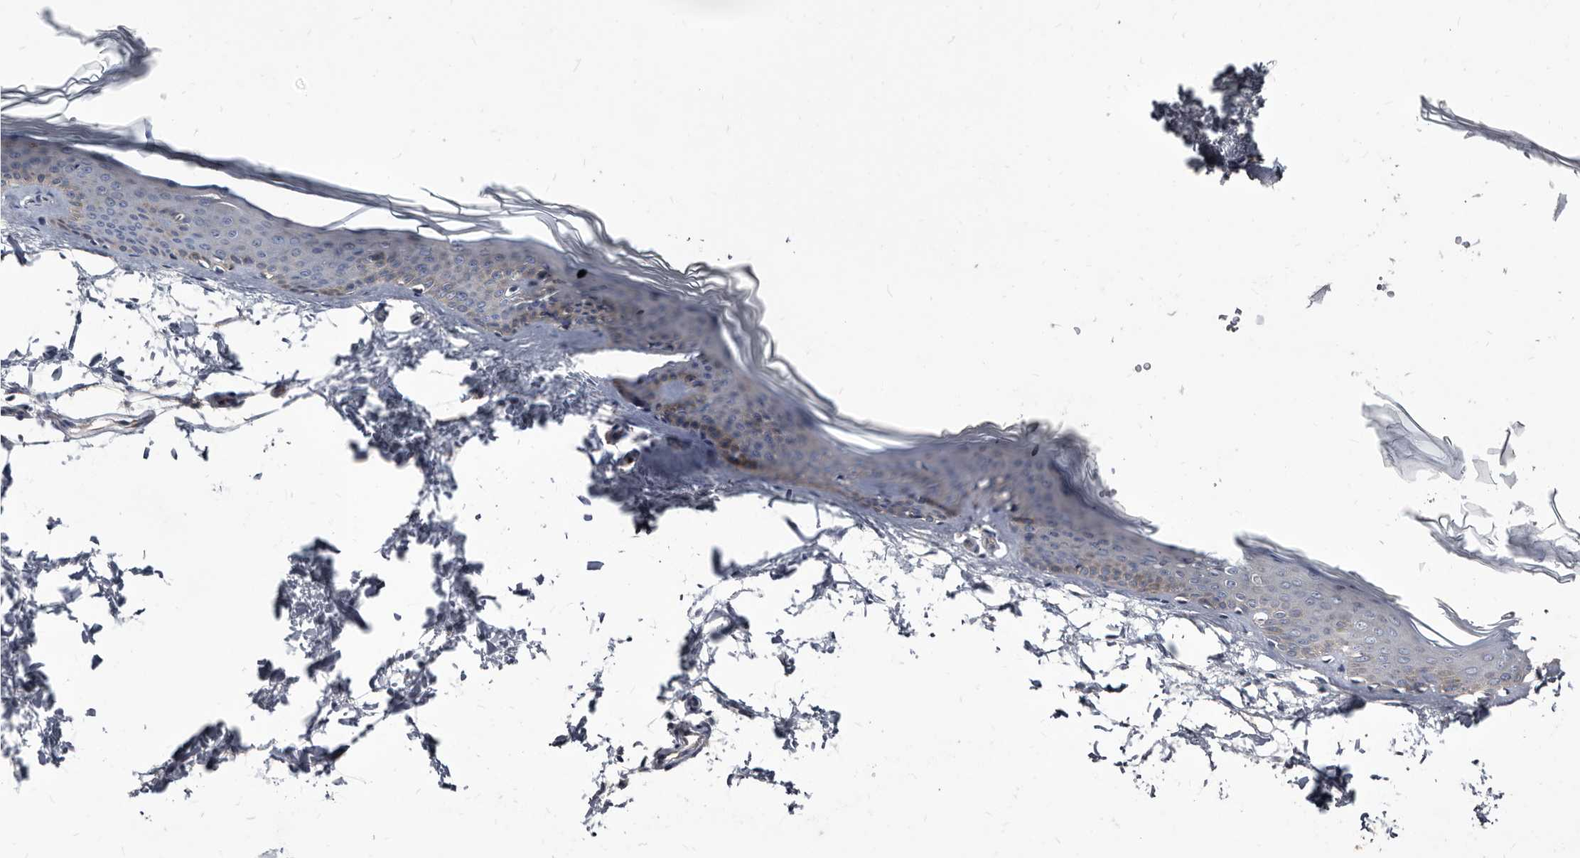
{"staining": {"intensity": "negative", "quantity": "none", "location": "none"}, "tissue": "skin", "cell_type": "Fibroblasts", "image_type": "normal", "snomed": [{"axis": "morphology", "description": "Normal tissue, NOS"}, {"axis": "topography", "description": "Skin"}], "caption": "This micrograph is of unremarkable skin stained with IHC to label a protein in brown with the nuclei are counter-stained blue. There is no staining in fibroblasts.", "gene": "ABCF2", "patient": {"sex": "female", "age": 27}}